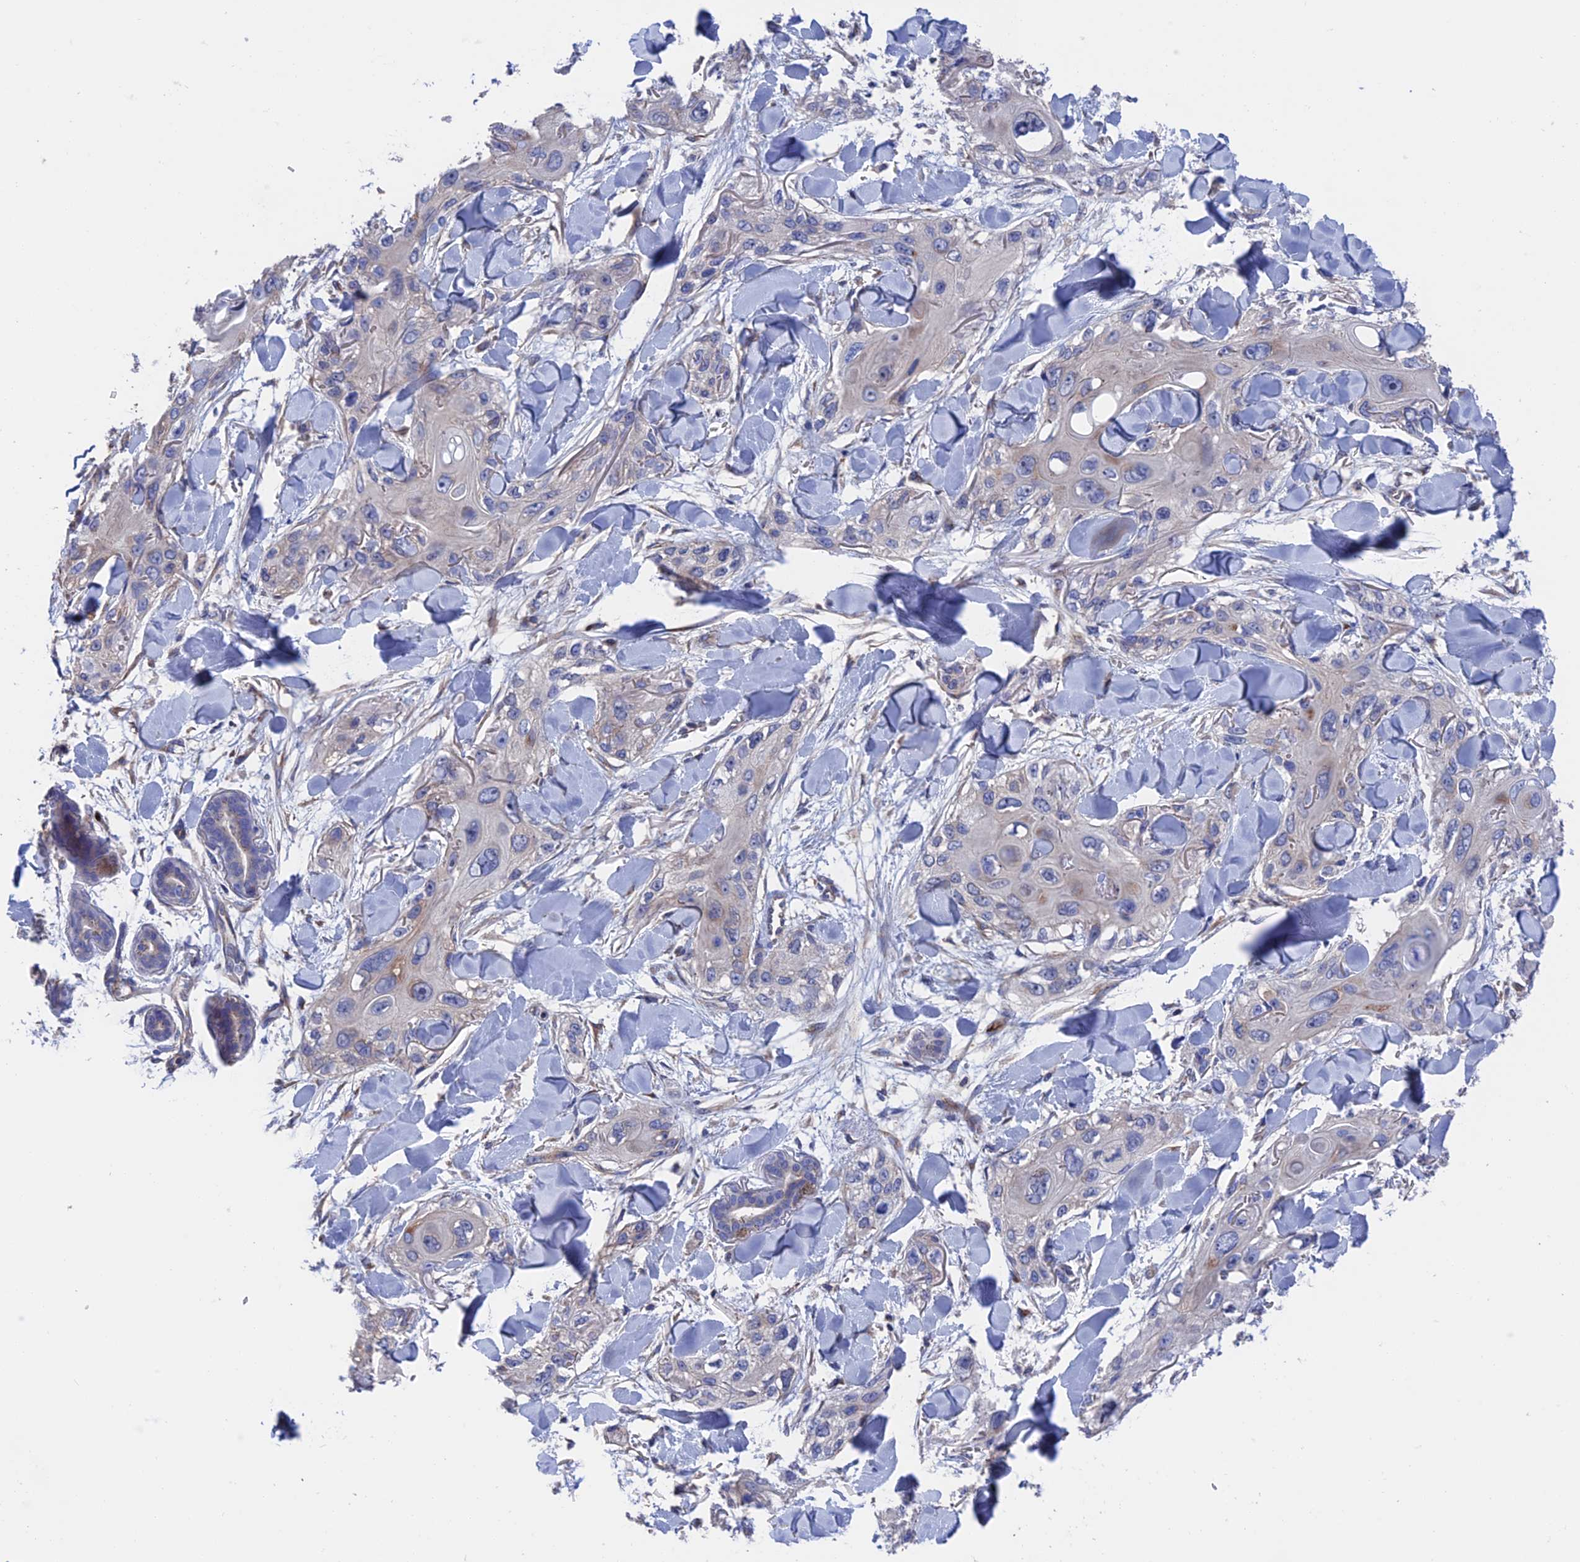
{"staining": {"intensity": "negative", "quantity": "none", "location": "none"}, "tissue": "skin cancer", "cell_type": "Tumor cells", "image_type": "cancer", "snomed": [{"axis": "morphology", "description": "Normal tissue, NOS"}, {"axis": "morphology", "description": "Squamous cell carcinoma, NOS"}, {"axis": "topography", "description": "Skin"}], "caption": "Immunohistochemical staining of skin cancer reveals no significant positivity in tumor cells. The staining is performed using DAB brown chromogen with nuclei counter-stained in using hematoxylin.", "gene": "HPF1", "patient": {"sex": "male", "age": 72}}